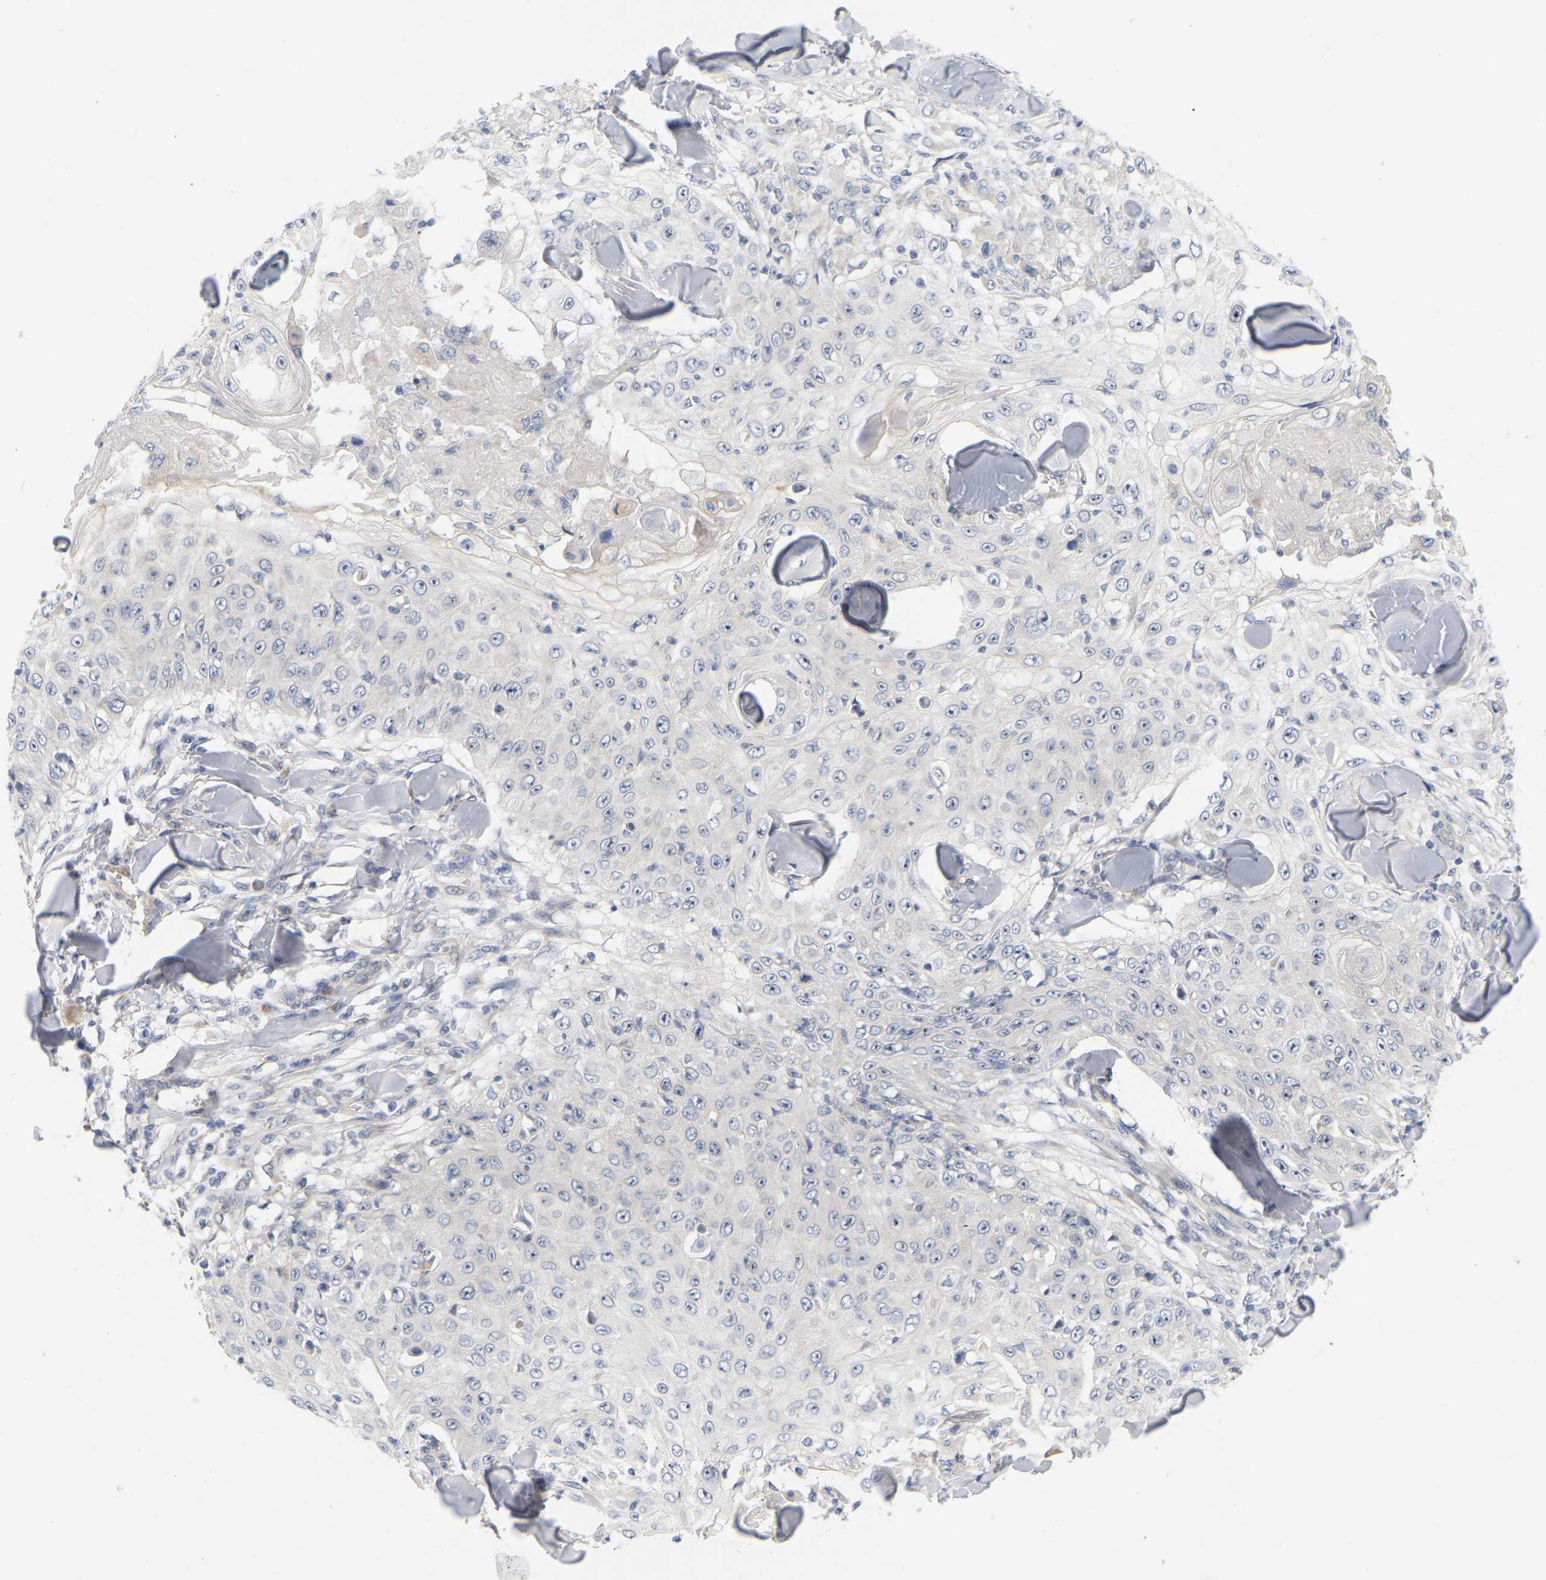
{"staining": {"intensity": "negative", "quantity": "none", "location": "none"}, "tissue": "skin cancer", "cell_type": "Tumor cells", "image_type": "cancer", "snomed": [{"axis": "morphology", "description": "Squamous cell carcinoma, NOS"}, {"axis": "topography", "description": "Skin"}], "caption": "Squamous cell carcinoma (skin) stained for a protein using immunohistochemistry (IHC) exhibits no staining tumor cells.", "gene": "MINDY4", "patient": {"sex": "male", "age": 86}}